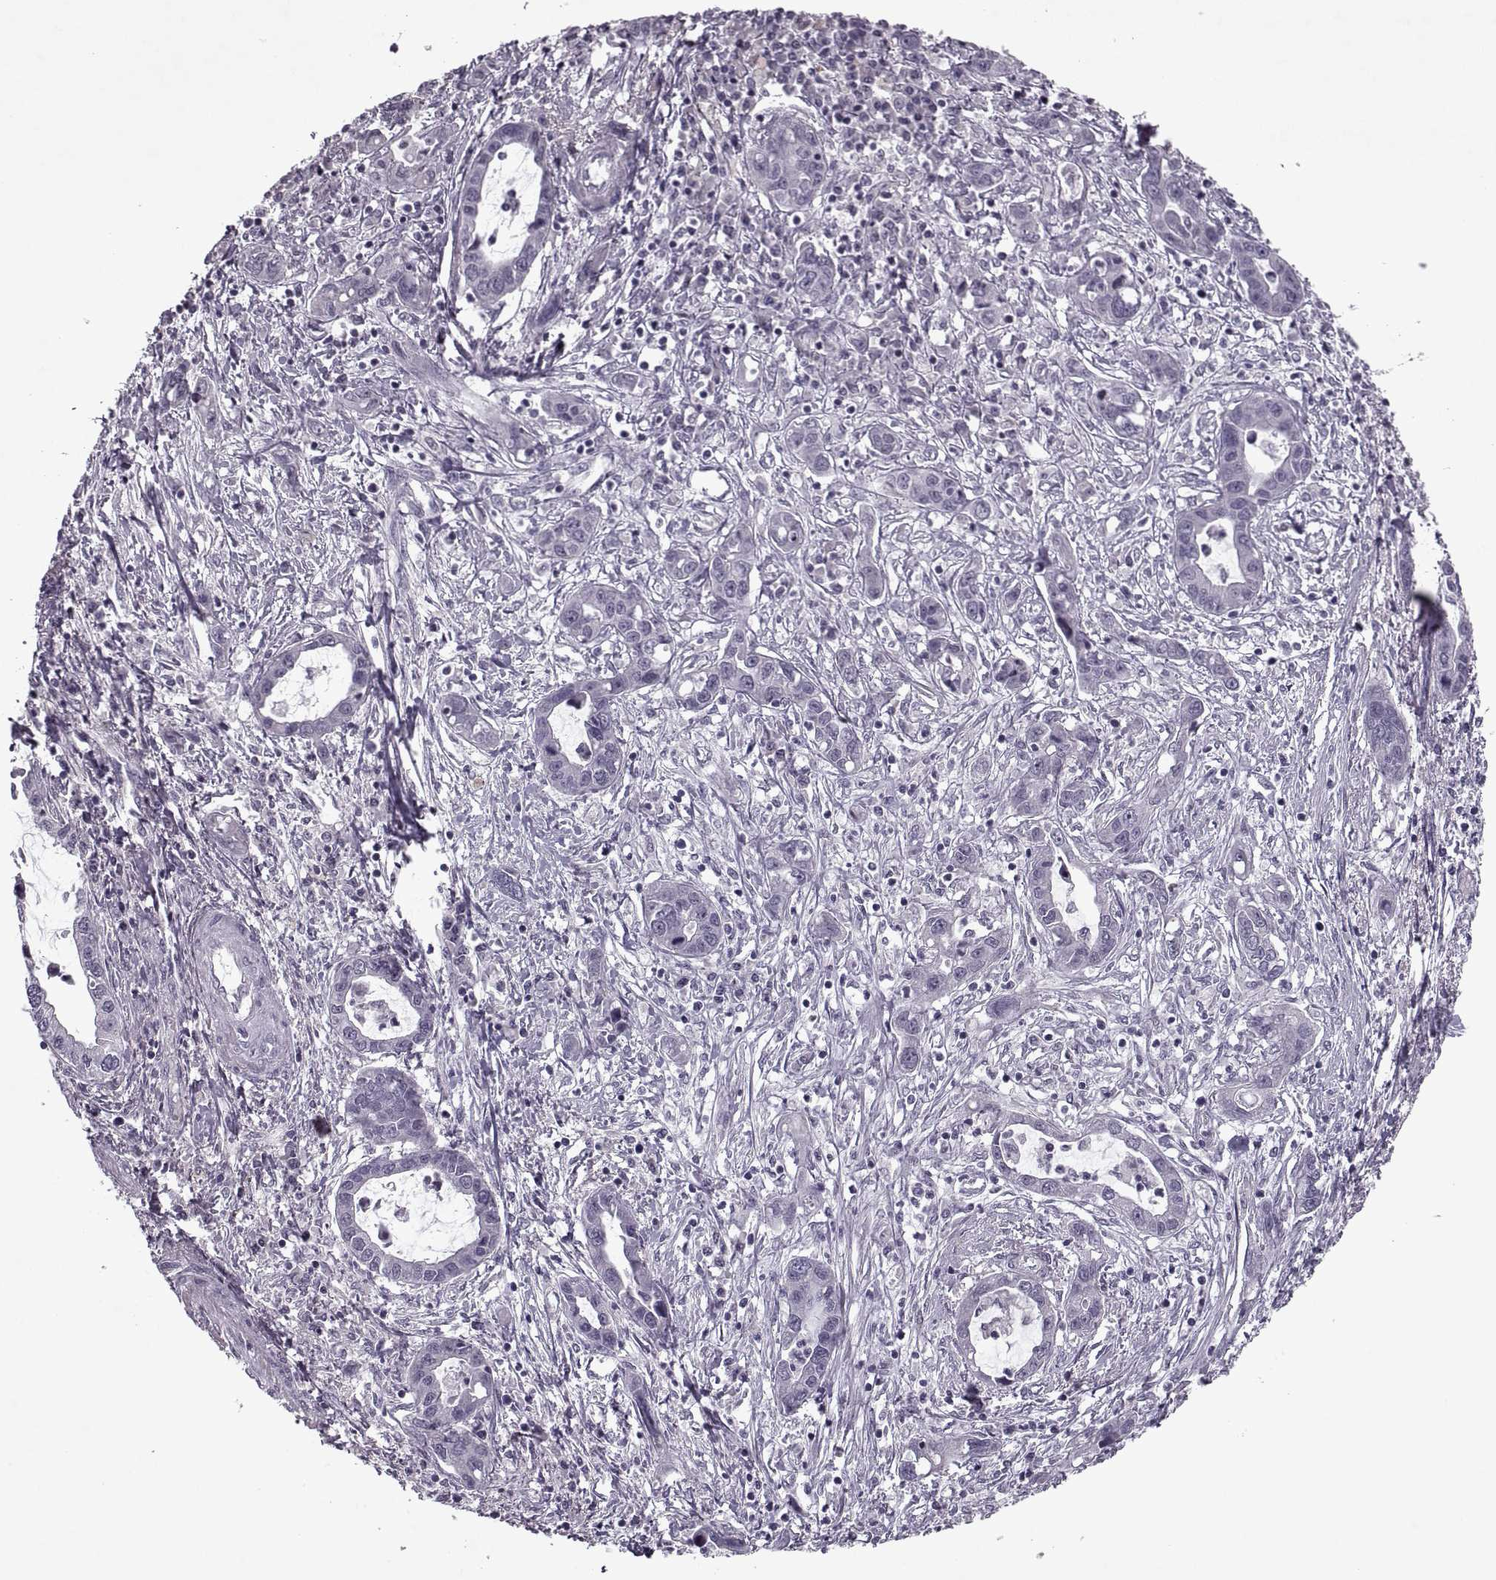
{"staining": {"intensity": "negative", "quantity": "none", "location": "none"}, "tissue": "liver cancer", "cell_type": "Tumor cells", "image_type": "cancer", "snomed": [{"axis": "morphology", "description": "Cholangiocarcinoma"}, {"axis": "topography", "description": "Liver"}], "caption": "Immunohistochemical staining of liver cancer shows no significant staining in tumor cells.", "gene": "MGAT4D", "patient": {"sex": "male", "age": 58}}